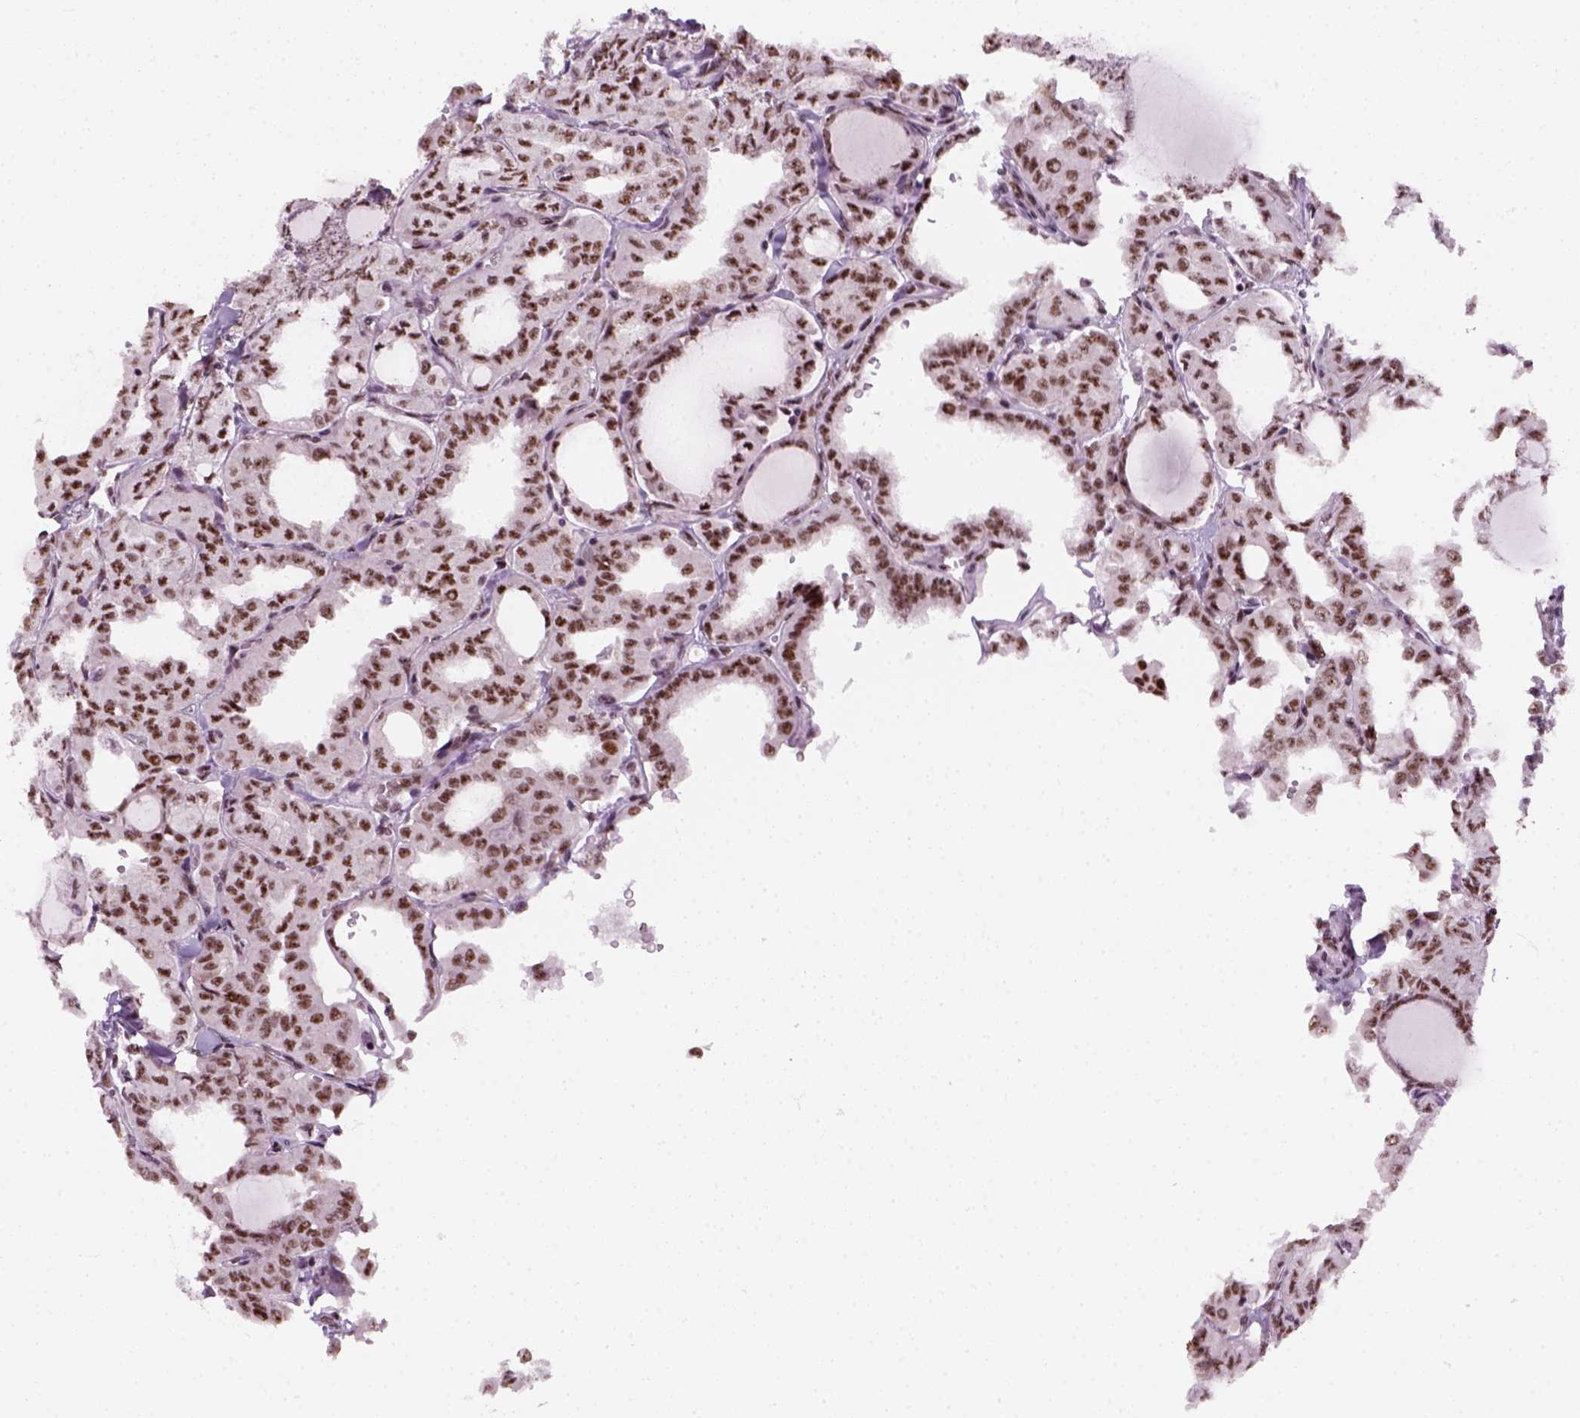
{"staining": {"intensity": "weak", "quantity": ">75%", "location": "nuclear"}, "tissue": "thyroid cancer", "cell_type": "Tumor cells", "image_type": "cancer", "snomed": [{"axis": "morphology", "description": "Papillary adenocarcinoma, NOS"}, {"axis": "topography", "description": "Thyroid gland"}], "caption": "Thyroid cancer (papillary adenocarcinoma) was stained to show a protein in brown. There is low levels of weak nuclear positivity in approximately >75% of tumor cells.", "gene": "GTF2F1", "patient": {"sex": "male", "age": 20}}